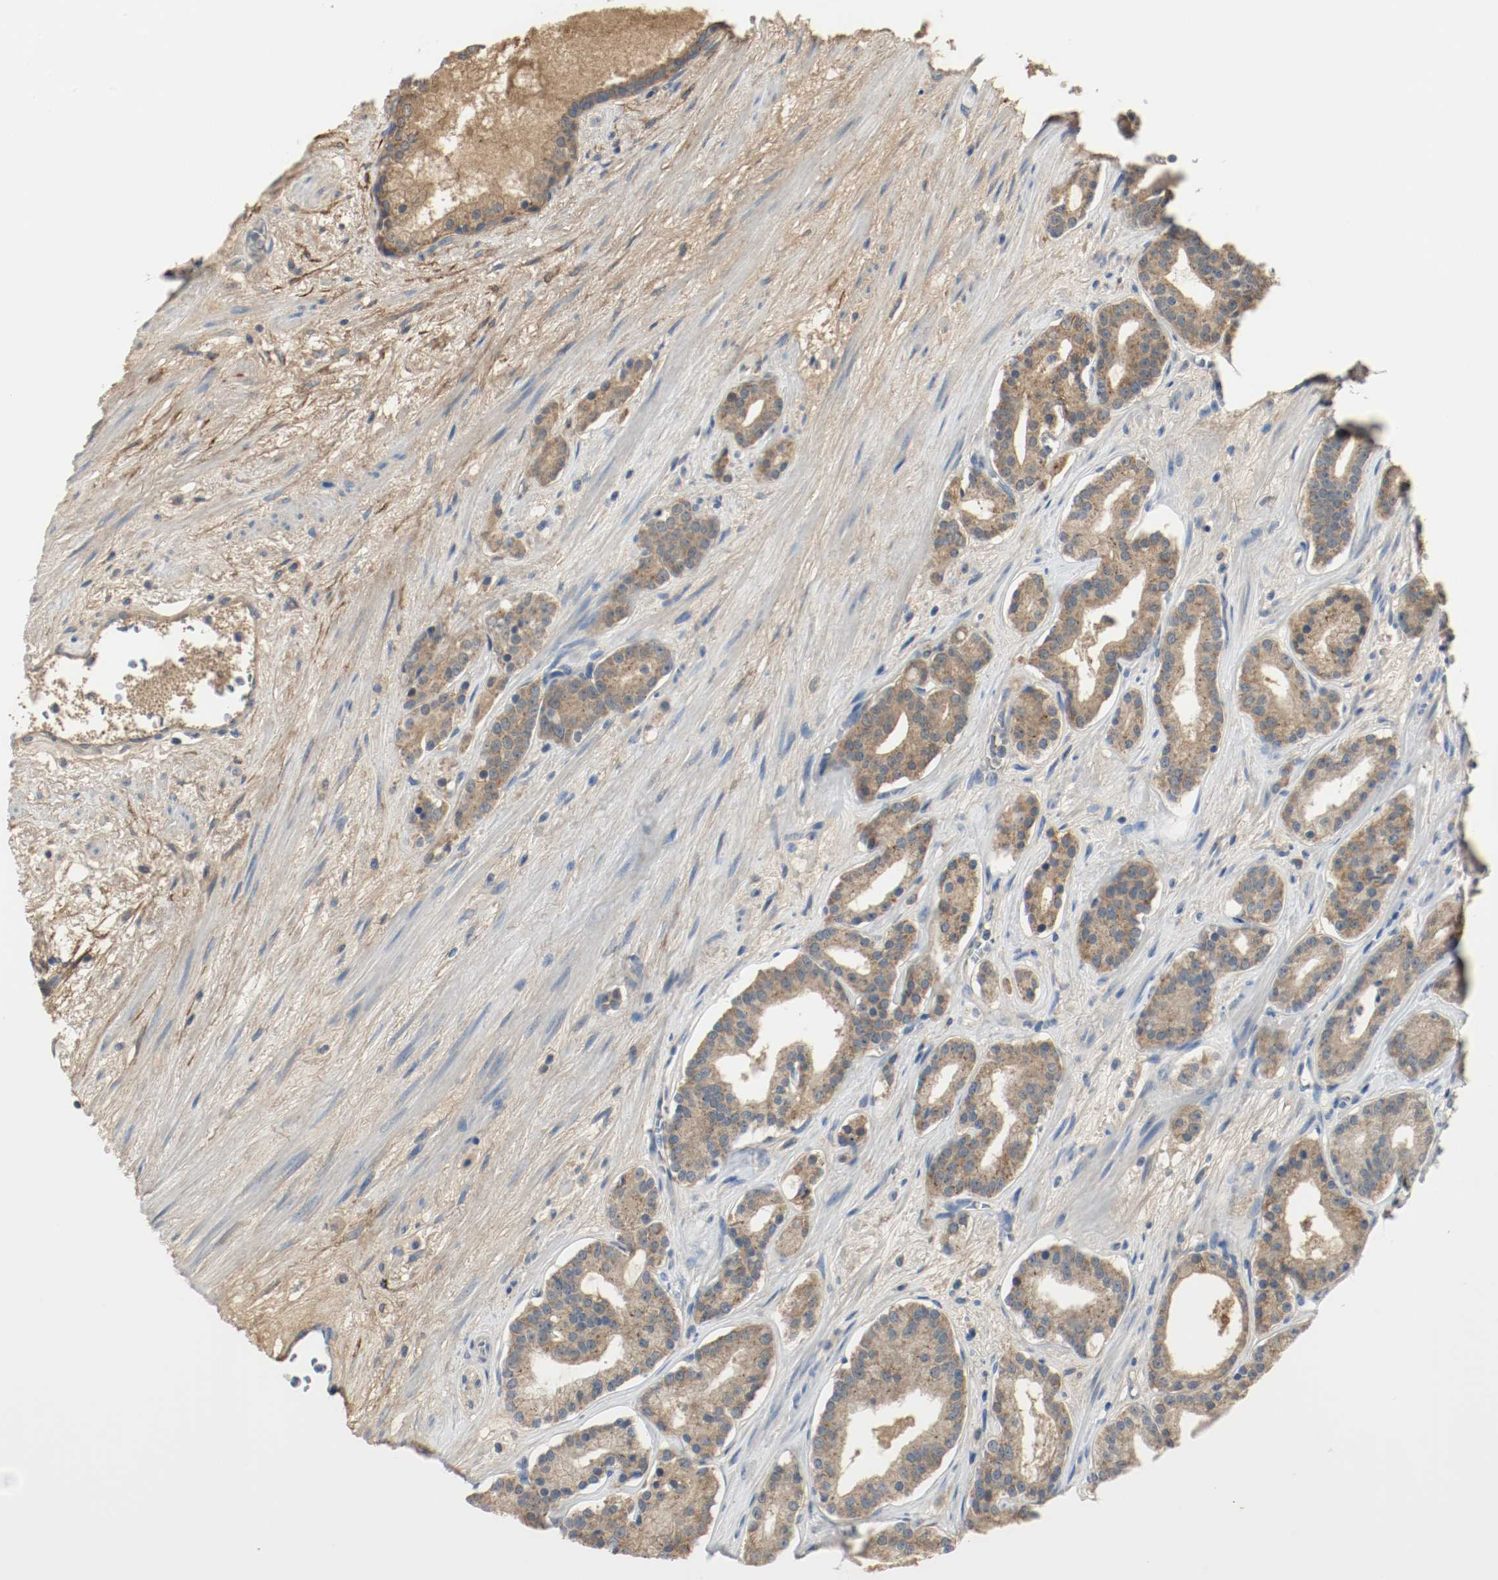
{"staining": {"intensity": "moderate", "quantity": ">75%", "location": "cytoplasmic/membranous"}, "tissue": "prostate cancer", "cell_type": "Tumor cells", "image_type": "cancer", "snomed": [{"axis": "morphology", "description": "Adenocarcinoma, Low grade"}, {"axis": "topography", "description": "Prostate"}], "caption": "Tumor cells show moderate cytoplasmic/membranous staining in about >75% of cells in prostate low-grade adenocarcinoma.", "gene": "MELTF", "patient": {"sex": "male", "age": 63}}